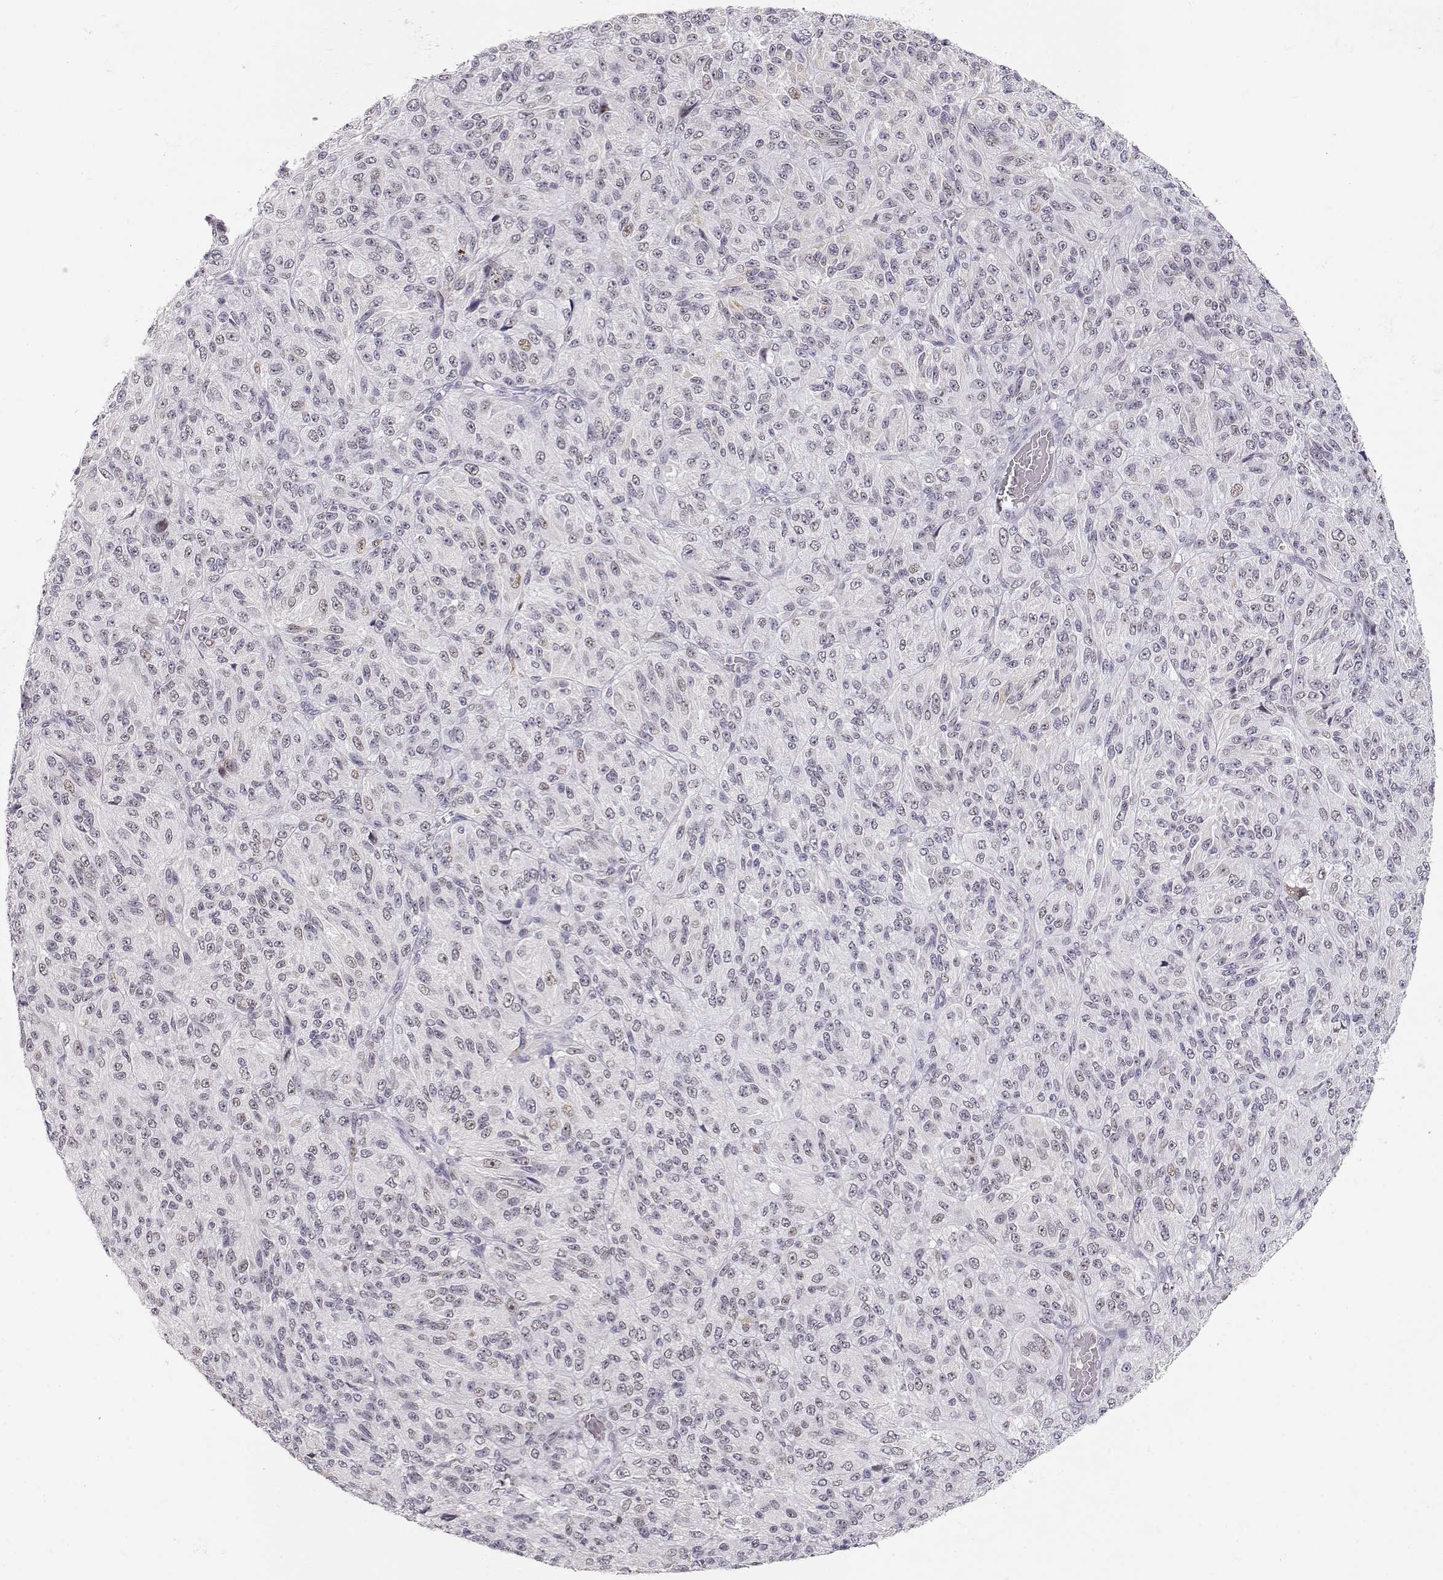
{"staining": {"intensity": "weak", "quantity": "<25%", "location": "nuclear"}, "tissue": "melanoma", "cell_type": "Tumor cells", "image_type": "cancer", "snomed": [{"axis": "morphology", "description": "Malignant melanoma, Metastatic site"}, {"axis": "topography", "description": "Brain"}], "caption": "Immunohistochemistry micrograph of human melanoma stained for a protein (brown), which displays no staining in tumor cells.", "gene": "TEPP", "patient": {"sex": "female", "age": 56}}